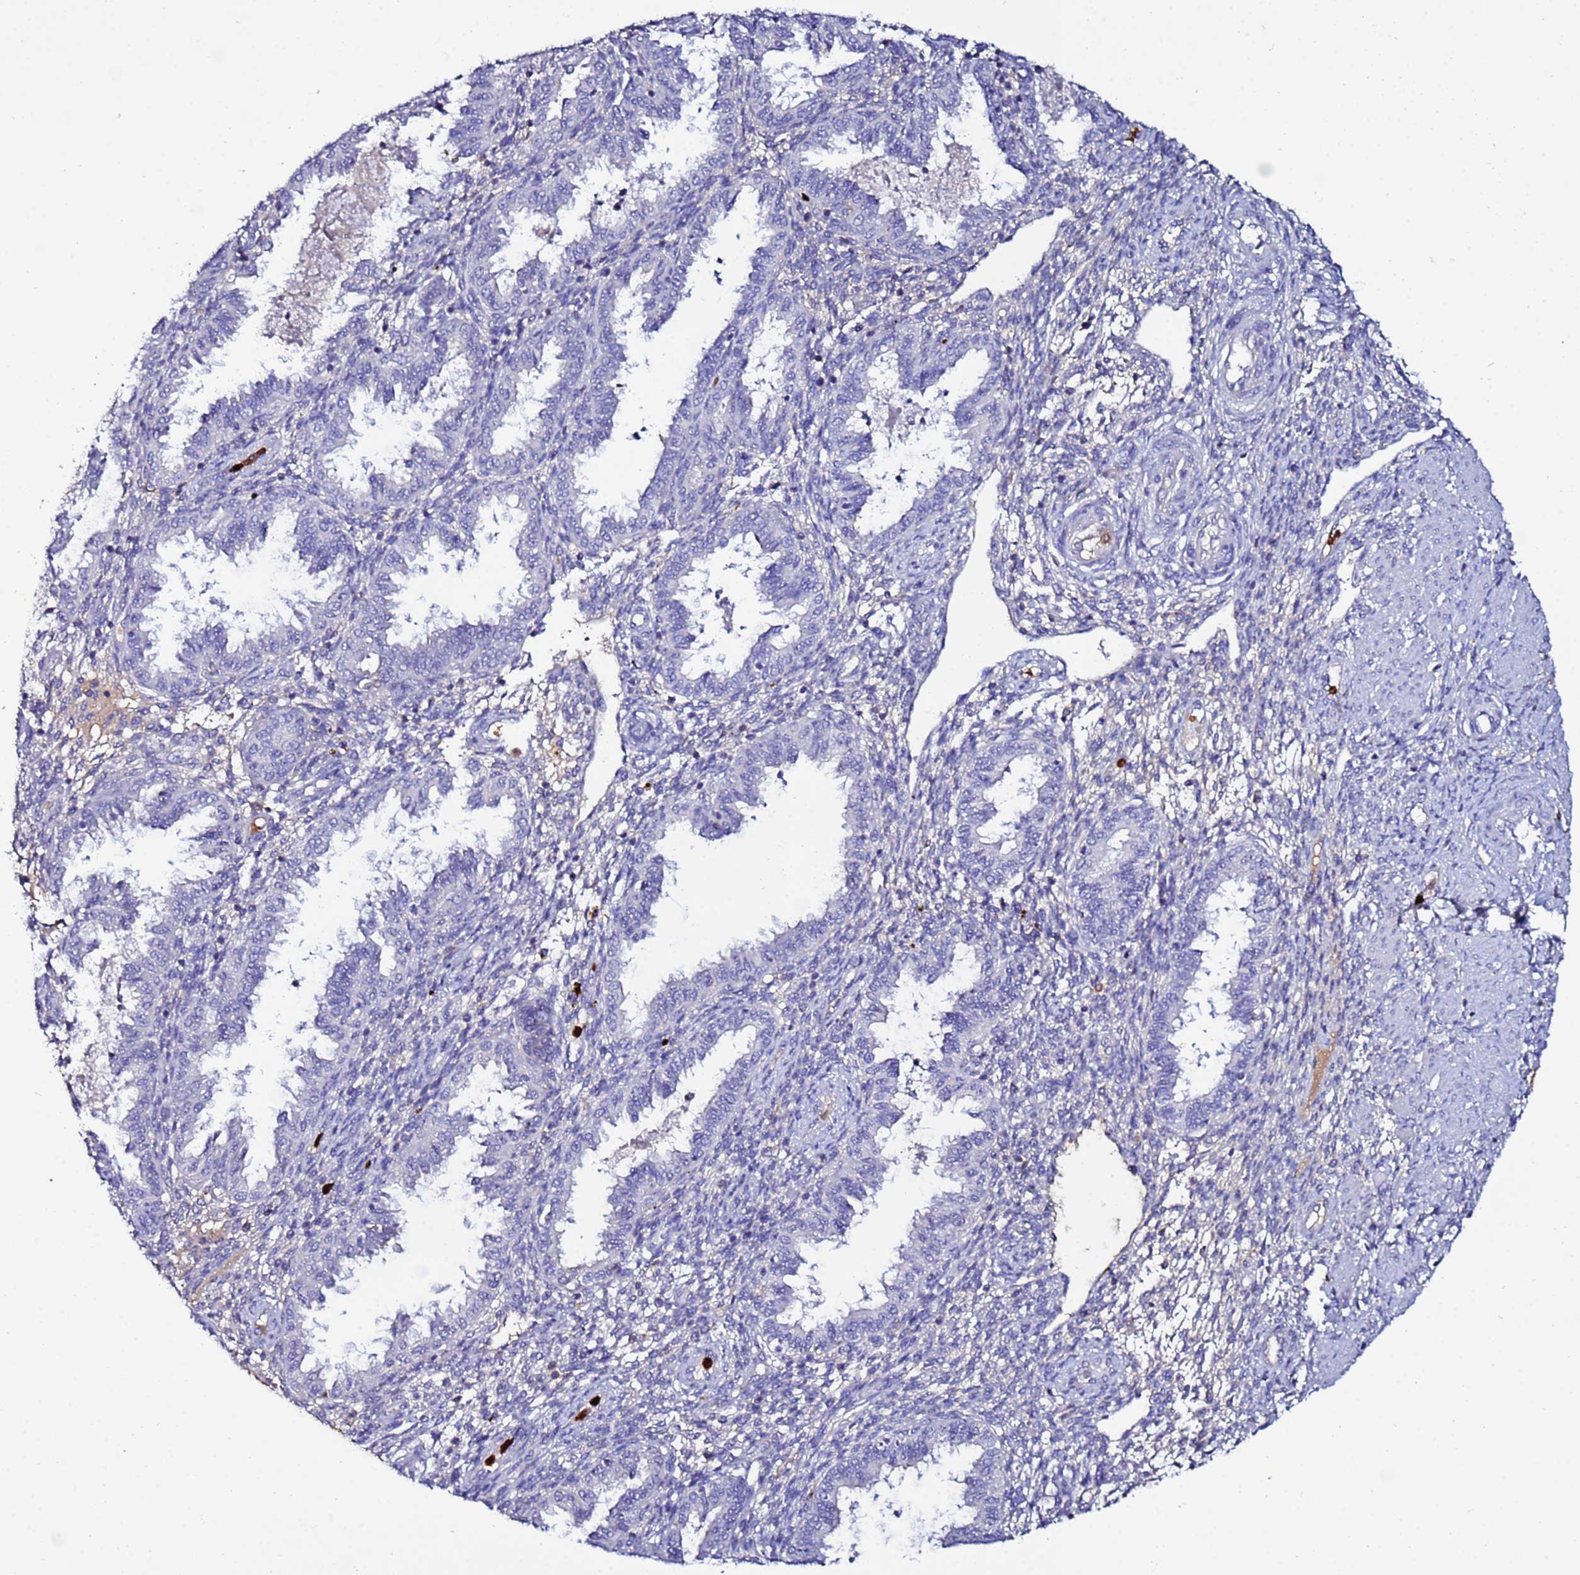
{"staining": {"intensity": "negative", "quantity": "none", "location": "none"}, "tissue": "endometrium", "cell_type": "Cells in endometrial stroma", "image_type": "normal", "snomed": [{"axis": "morphology", "description": "Normal tissue, NOS"}, {"axis": "topography", "description": "Endometrium"}], "caption": "Immunohistochemical staining of unremarkable human endometrium reveals no significant positivity in cells in endometrial stroma. (Brightfield microscopy of DAB (3,3'-diaminobenzidine) immunohistochemistry (IHC) at high magnification).", "gene": "TUBAL3", "patient": {"sex": "female", "age": 33}}